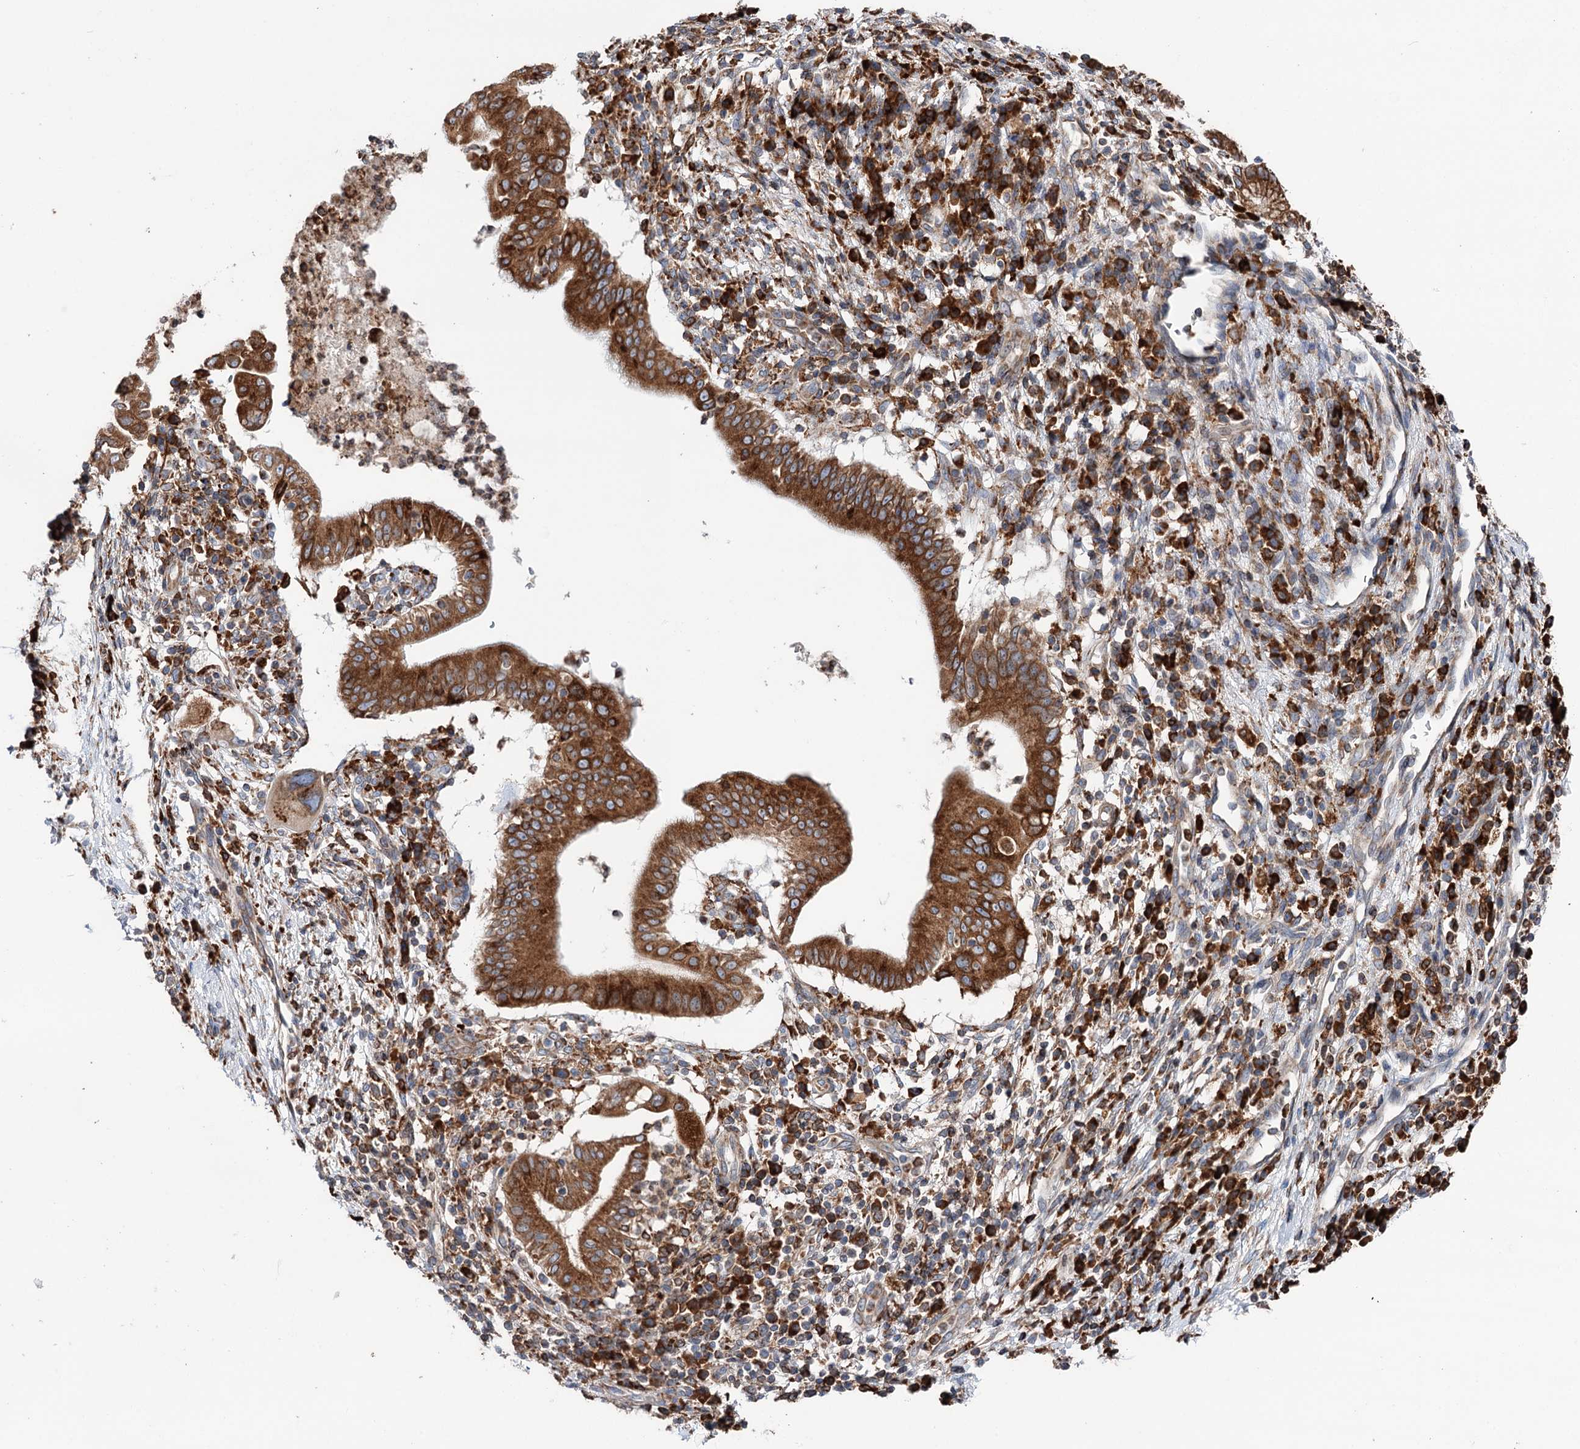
{"staining": {"intensity": "strong", "quantity": ">75%", "location": "cytoplasmic/membranous"}, "tissue": "pancreatic cancer", "cell_type": "Tumor cells", "image_type": "cancer", "snomed": [{"axis": "morphology", "description": "Adenocarcinoma, NOS"}, {"axis": "topography", "description": "Pancreas"}], "caption": "Strong cytoplasmic/membranous protein positivity is appreciated in about >75% of tumor cells in pancreatic adenocarcinoma. (IHC, brightfield microscopy, high magnification).", "gene": "ERP29", "patient": {"sex": "male", "age": 68}}